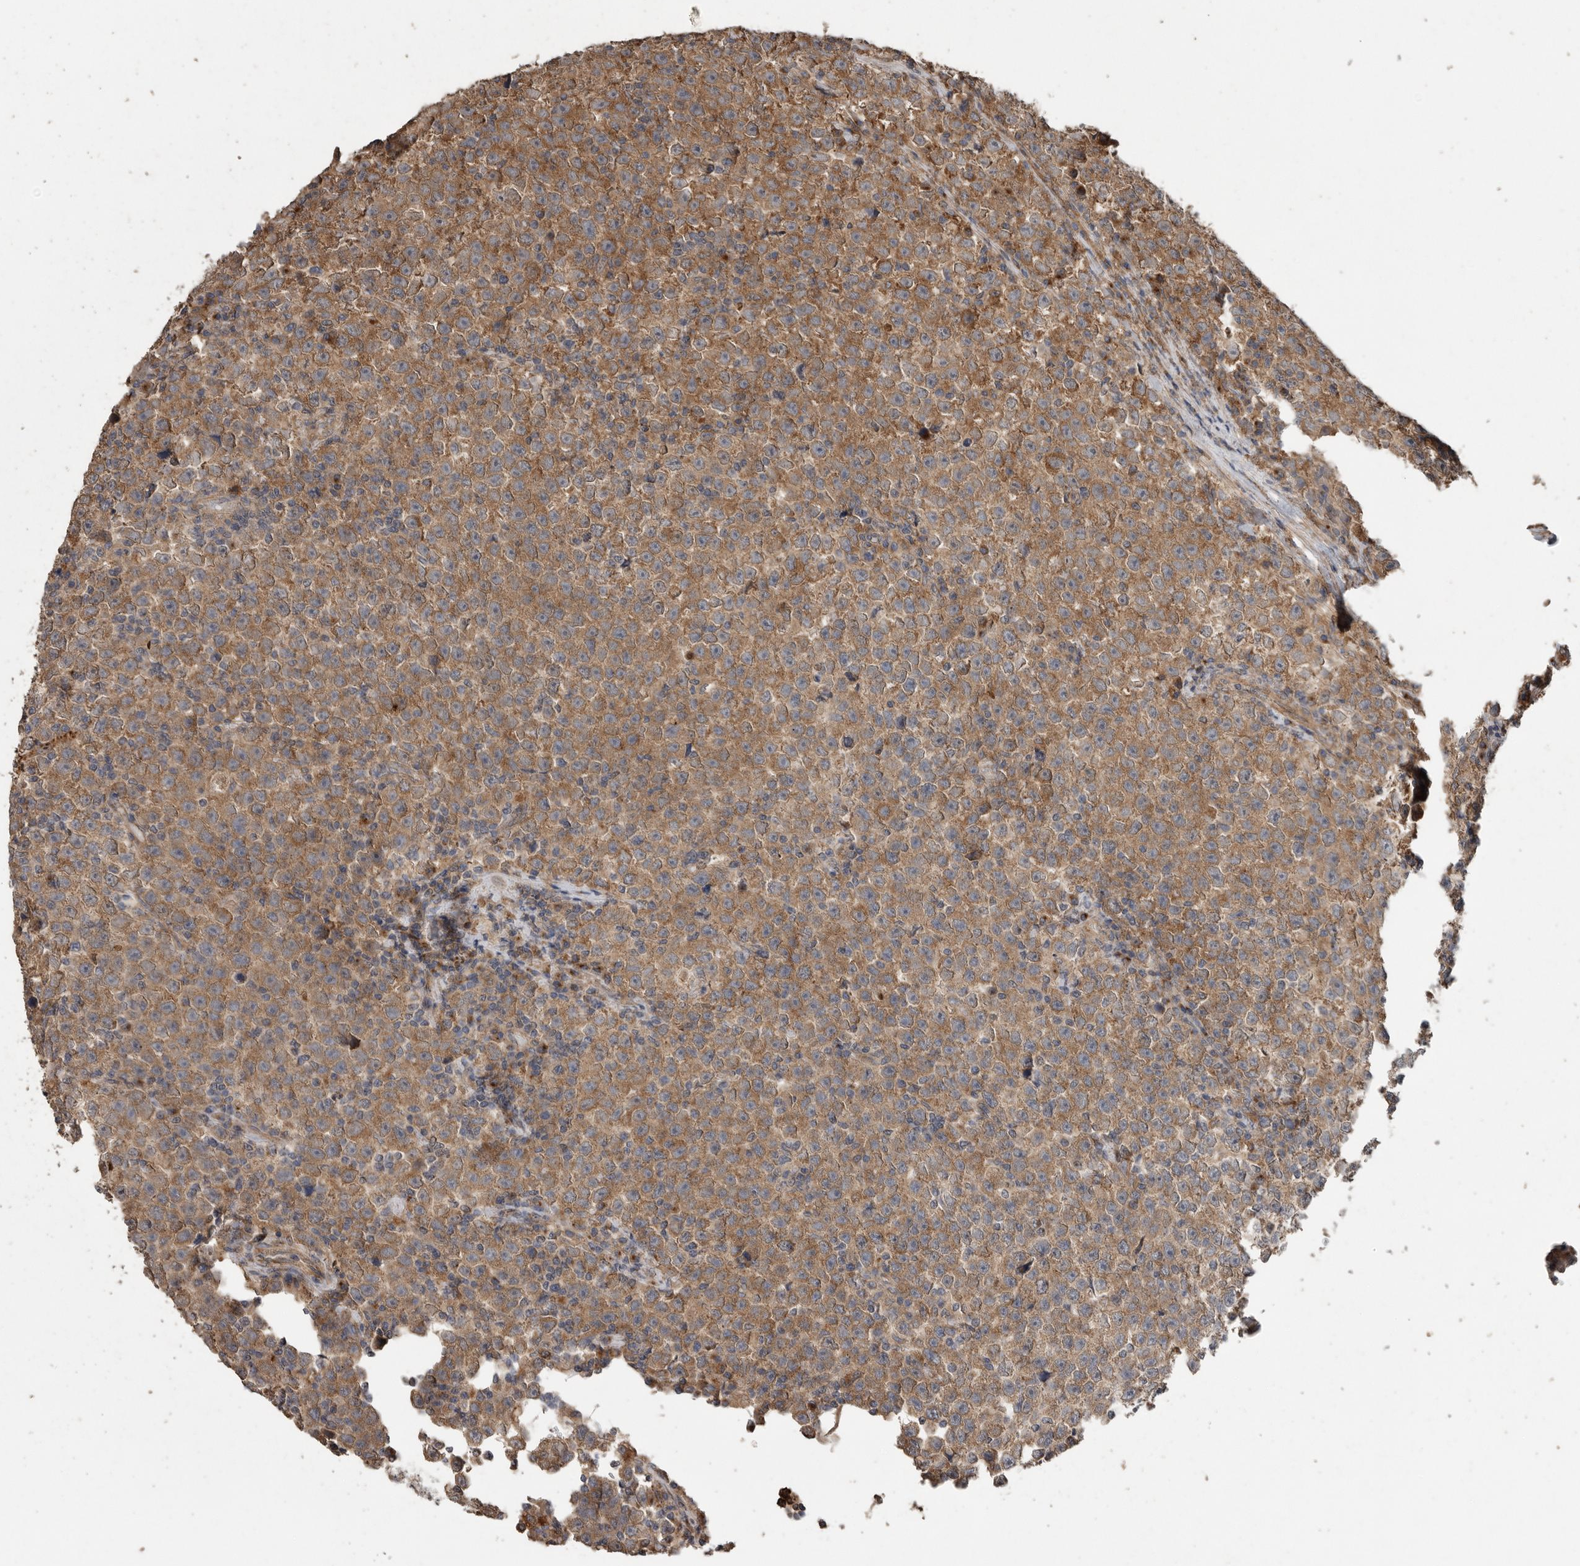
{"staining": {"intensity": "moderate", "quantity": ">75%", "location": "cytoplasmic/membranous"}, "tissue": "testis cancer", "cell_type": "Tumor cells", "image_type": "cancer", "snomed": [{"axis": "morphology", "description": "Seminoma, NOS"}, {"axis": "topography", "description": "Testis"}], "caption": "Immunohistochemistry of testis cancer (seminoma) displays medium levels of moderate cytoplasmic/membranous expression in about >75% of tumor cells. The protein of interest is shown in brown color, while the nuclei are stained blue.", "gene": "PODXL2", "patient": {"sex": "male", "age": 43}}